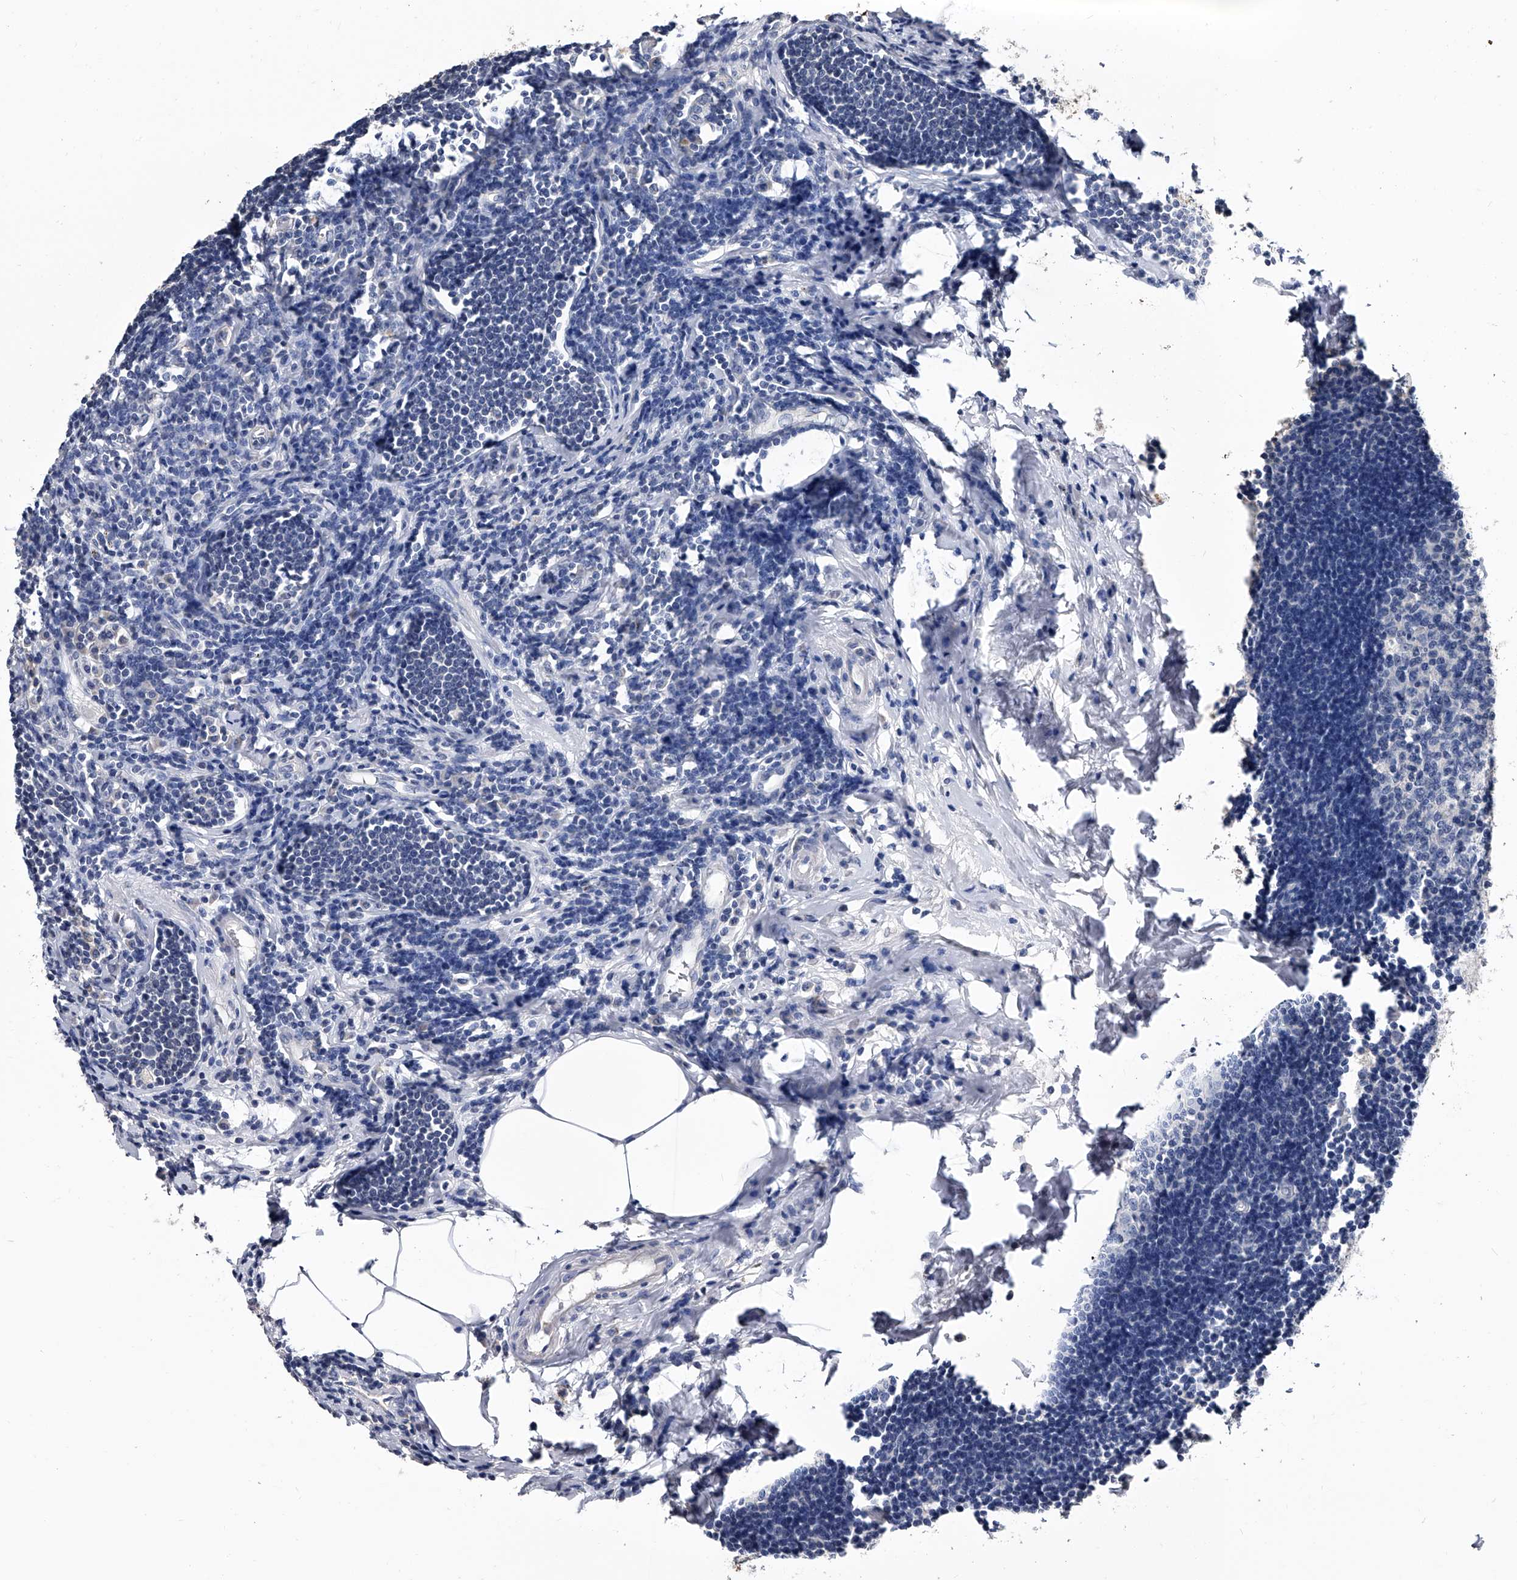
{"staining": {"intensity": "strong", "quantity": "<25%", "location": "cytoplasmic/membranous"}, "tissue": "appendix", "cell_type": "Glandular cells", "image_type": "normal", "snomed": [{"axis": "morphology", "description": "Normal tissue, NOS"}, {"axis": "topography", "description": "Appendix"}], "caption": "Immunohistochemistry (DAB (3,3'-diaminobenzidine)) staining of unremarkable appendix displays strong cytoplasmic/membranous protein expression in about <25% of glandular cells.", "gene": "EFCAB7", "patient": {"sex": "female", "age": 54}}